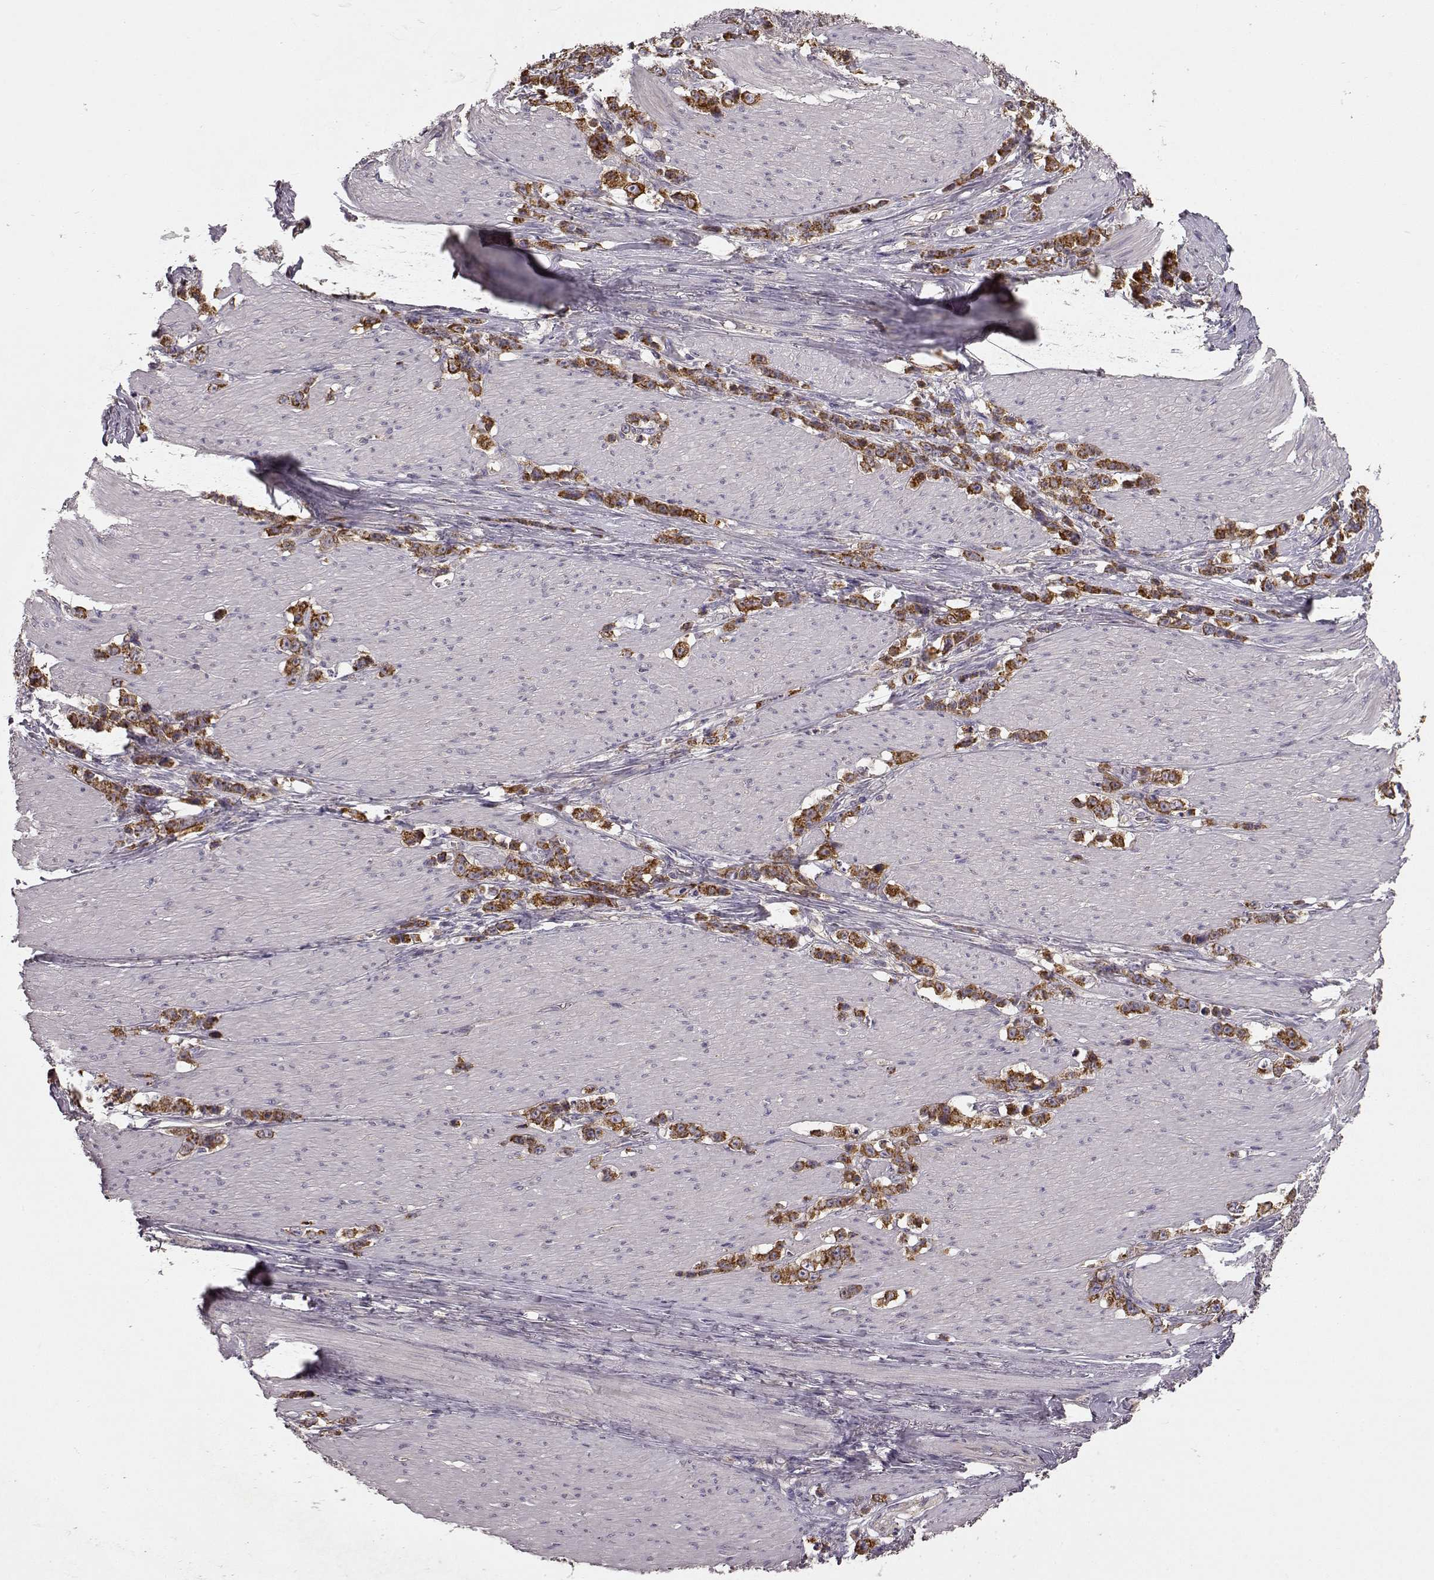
{"staining": {"intensity": "strong", "quantity": ">75%", "location": "cytoplasmic/membranous"}, "tissue": "stomach cancer", "cell_type": "Tumor cells", "image_type": "cancer", "snomed": [{"axis": "morphology", "description": "Adenocarcinoma, NOS"}, {"axis": "topography", "description": "Stomach, lower"}], "caption": "A high-resolution photomicrograph shows IHC staining of stomach adenocarcinoma, which displays strong cytoplasmic/membranous staining in about >75% of tumor cells. Nuclei are stained in blue.", "gene": "ERBB3", "patient": {"sex": "male", "age": 88}}